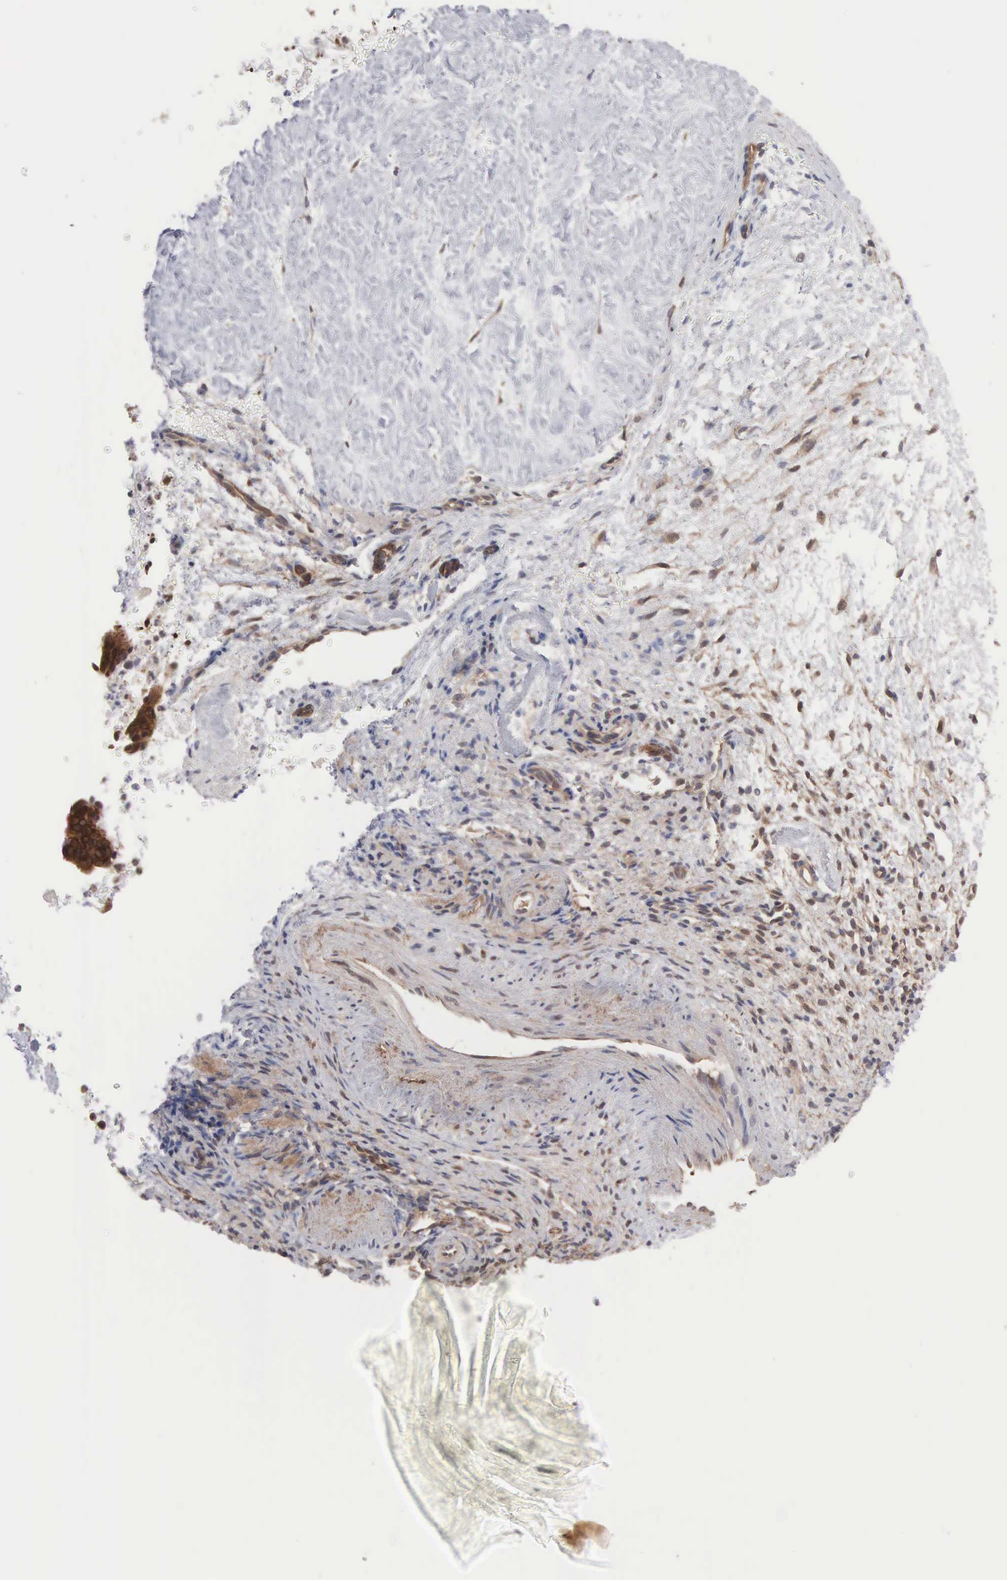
{"staining": {"intensity": "strong", "quantity": ">75%", "location": "cytoplasmic/membranous"}, "tissue": "ovarian cancer", "cell_type": "Tumor cells", "image_type": "cancer", "snomed": [{"axis": "morphology", "description": "Carcinoma, endometroid"}, {"axis": "topography", "description": "Ovary"}], "caption": "IHC micrograph of ovarian endometroid carcinoma stained for a protein (brown), which reveals high levels of strong cytoplasmic/membranous expression in approximately >75% of tumor cells.", "gene": "MTHFD1", "patient": {"sex": "female", "age": 52}}